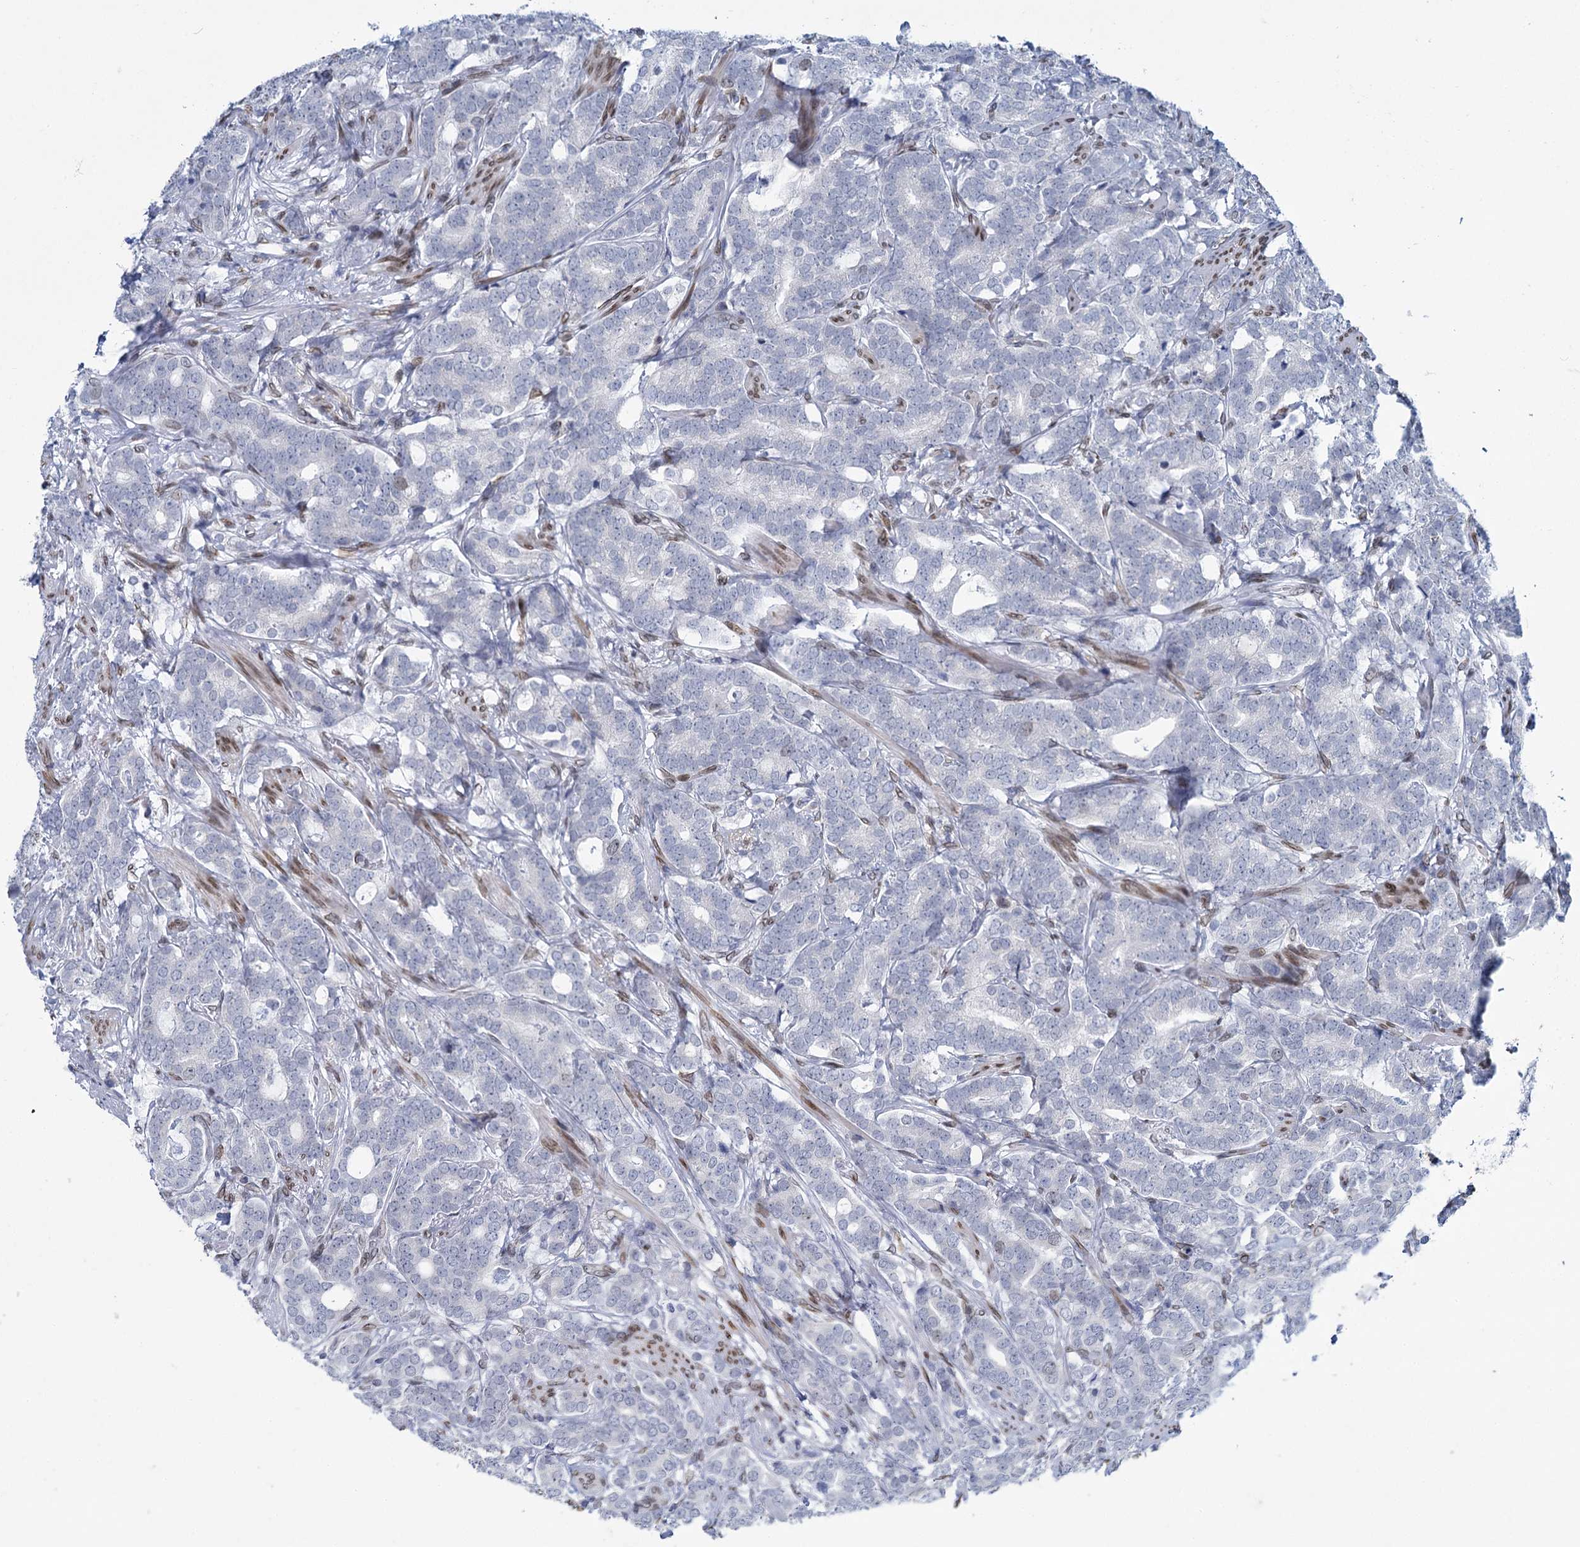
{"staining": {"intensity": "negative", "quantity": "none", "location": "none"}, "tissue": "prostate cancer", "cell_type": "Tumor cells", "image_type": "cancer", "snomed": [{"axis": "morphology", "description": "Adenocarcinoma, Low grade"}, {"axis": "topography", "description": "Prostate"}], "caption": "There is no significant expression in tumor cells of prostate cancer (low-grade adenocarcinoma).", "gene": "PRSS35", "patient": {"sex": "male", "age": 71}}